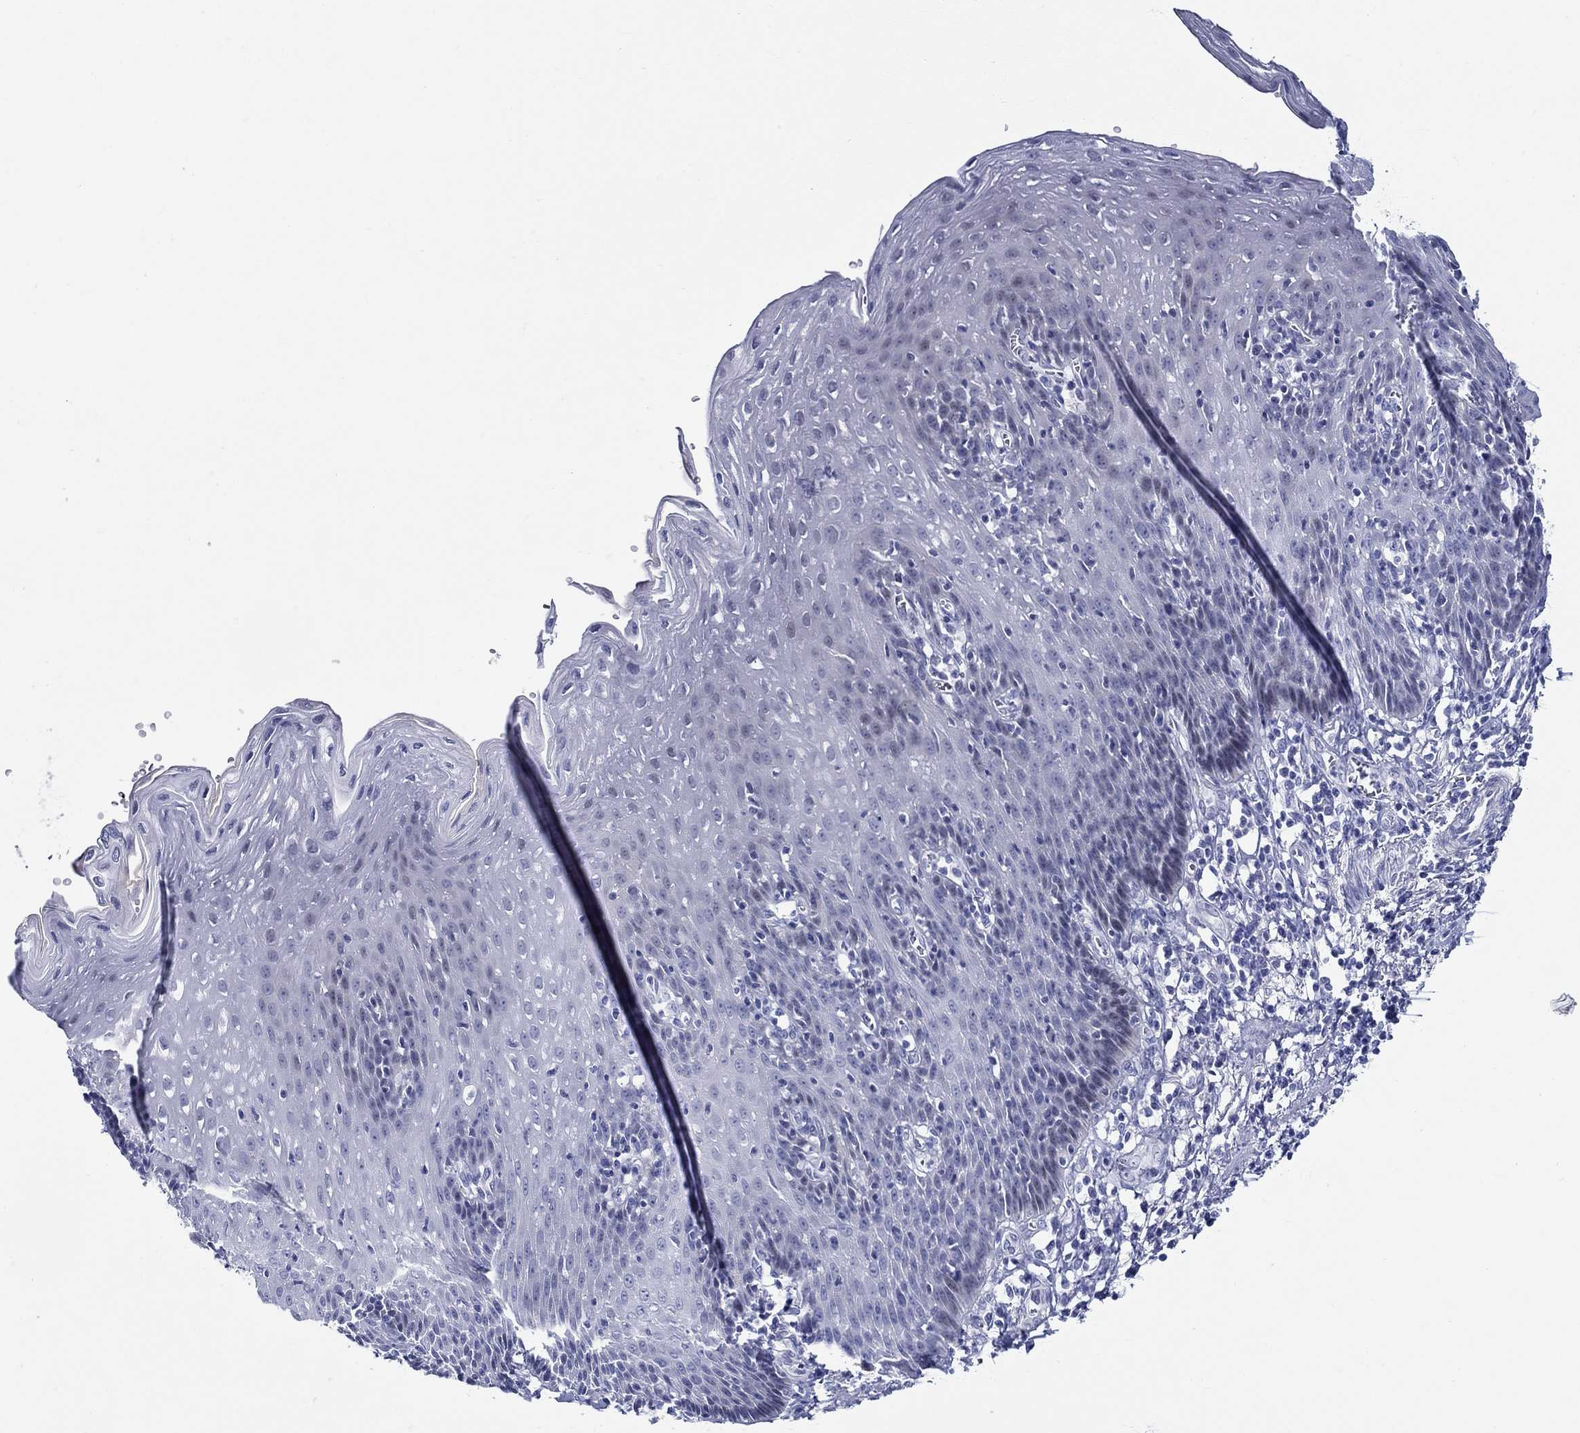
{"staining": {"intensity": "negative", "quantity": "none", "location": "none"}, "tissue": "esophagus", "cell_type": "Squamous epithelial cells", "image_type": "normal", "snomed": [{"axis": "morphology", "description": "Normal tissue, NOS"}, {"axis": "topography", "description": "Esophagus"}], "caption": "IHC photomicrograph of unremarkable human esophagus stained for a protein (brown), which reveals no positivity in squamous epithelial cells.", "gene": "CRYGS", "patient": {"sex": "male", "age": 57}}